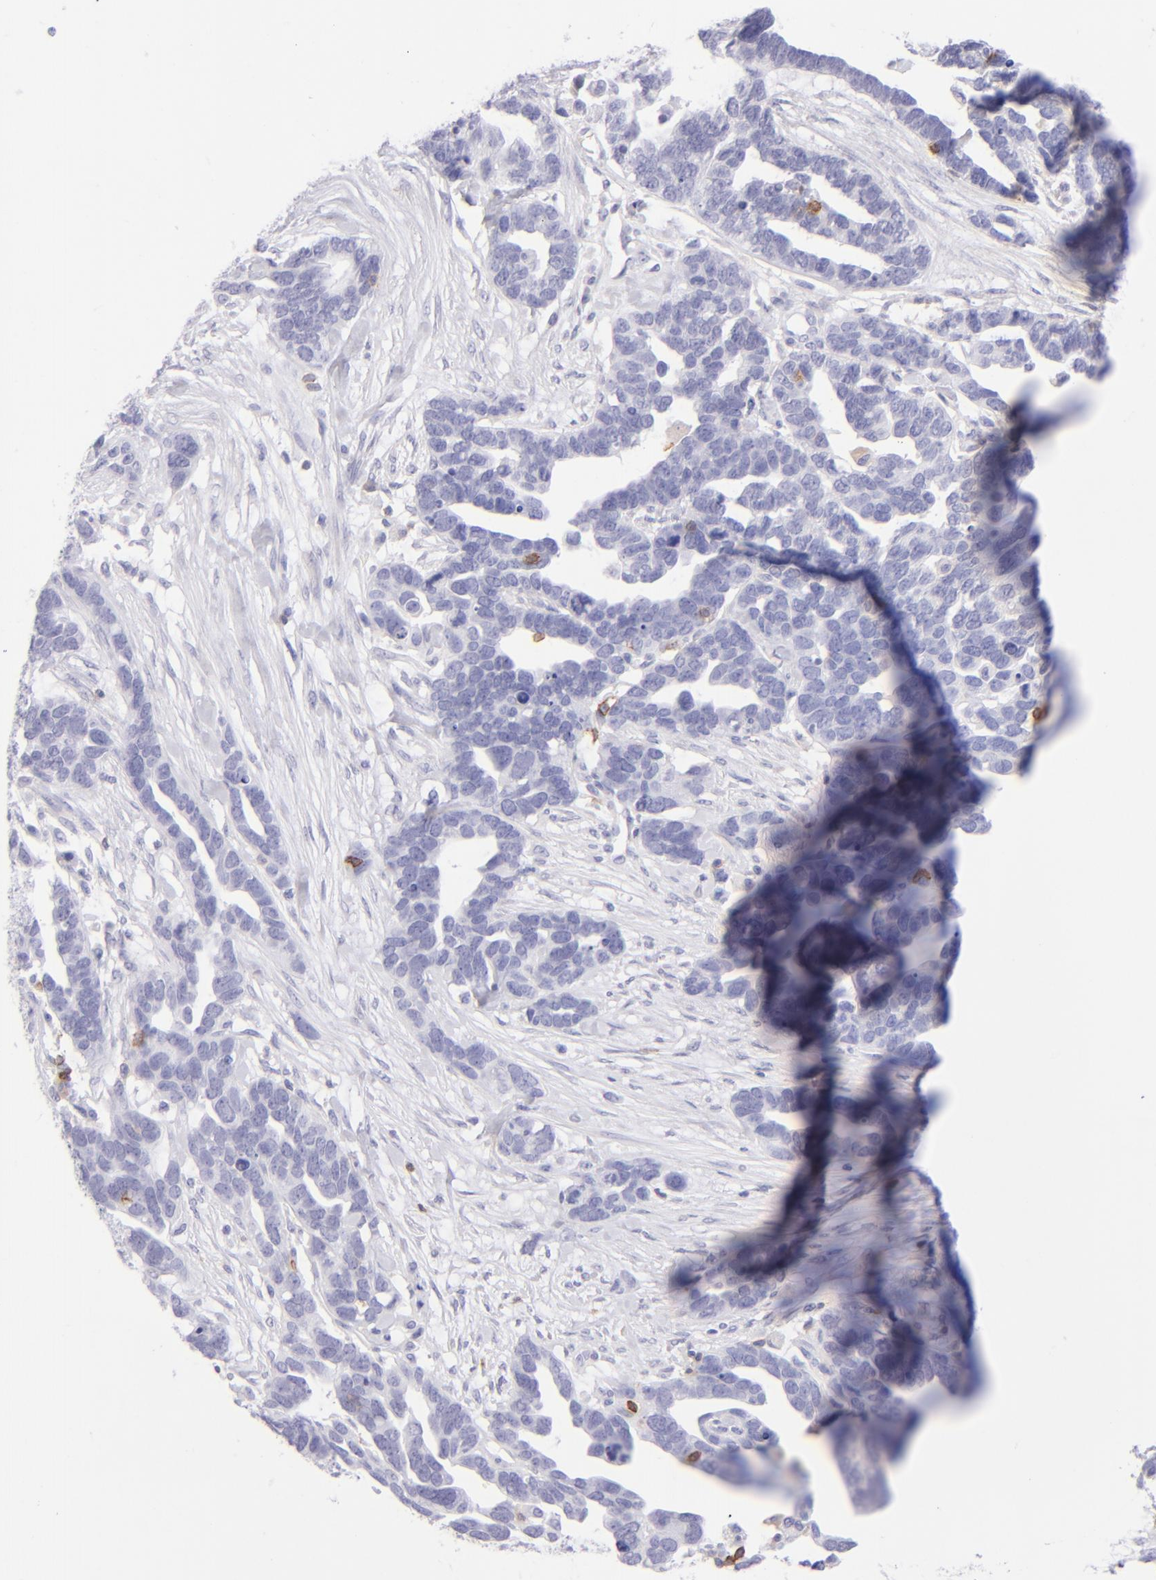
{"staining": {"intensity": "negative", "quantity": "none", "location": "none"}, "tissue": "ovarian cancer", "cell_type": "Tumor cells", "image_type": "cancer", "snomed": [{"axis": "morphology", "description": "Cystadenocarcinoma, serous, NOS"}, {"axis": "topography", "description": "Ovary"}], "caption": "Human ovarian cancer stained for a protein using IHC reveals no staining in tumor cells.", "gene": "CD69", "patient": {"sex": "female", "age": 54}}